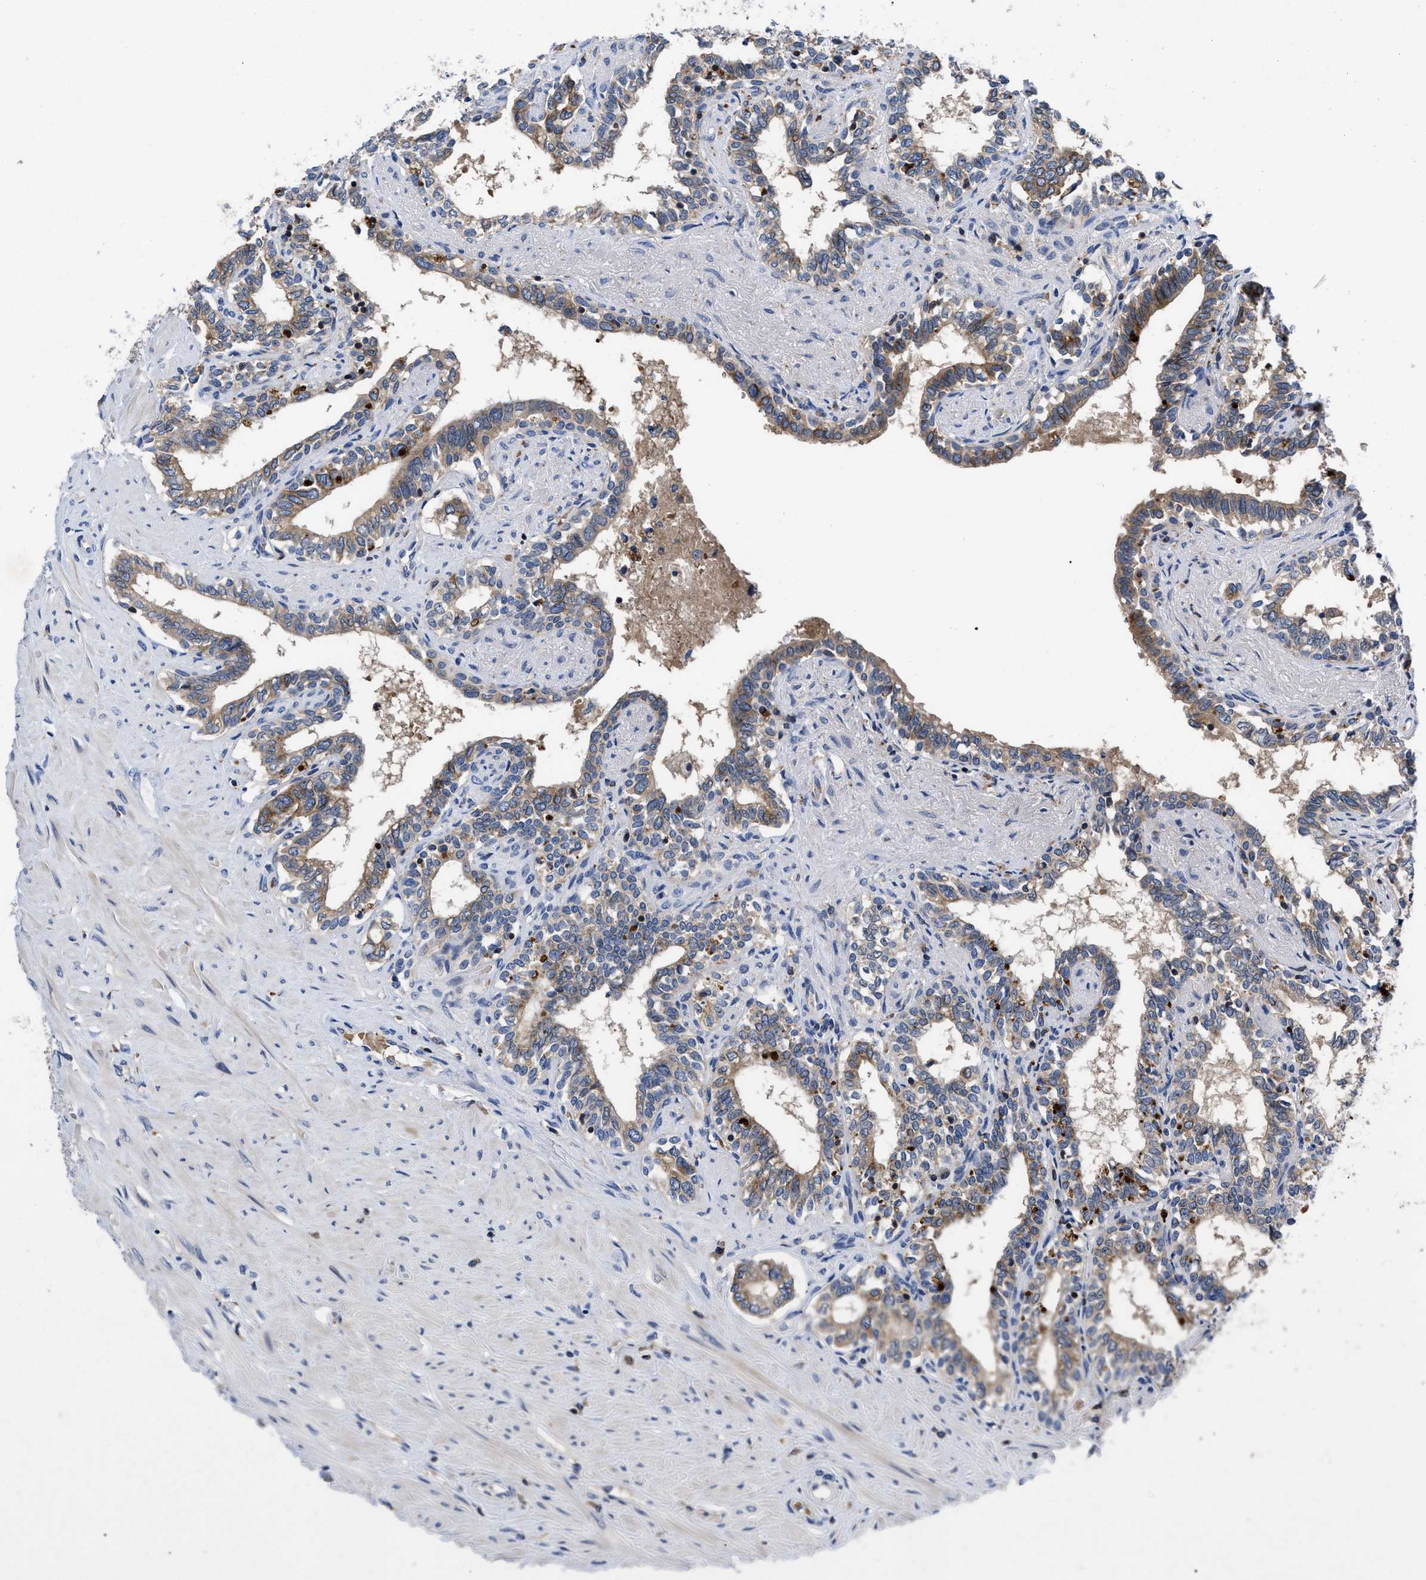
{"staining": {"intensity": "moderate", "quantity": ">75%", "location": "cytoplasmic/membranous"}, "tissue": "seminal vesicle", "cell_type": "Glandular cells", "image_type": "normal", "snomed": [{"axis": "morphology", "description": "Normal tissue, NOS"}, {"axis": "morphology", "description": "Adenocarcinoma, High grade"}, {"axis": "topography", "description": "Prostate"}, {"axis": "topography", "description": "Seminal veicle"}], "caption": "Immunohistochemical staining of unremarkable human seminal vesicle displays >75% levels of moderate cytoplasmic/membranous protein expression in about >75% of glandular cells. The protein of interest is stained brown, and the nuclei are stained in blue (DAB IHC with brightfield microscopy, high magnification).", "gene": "YBEY", "patient": {"sex": "male", "age": 55}}